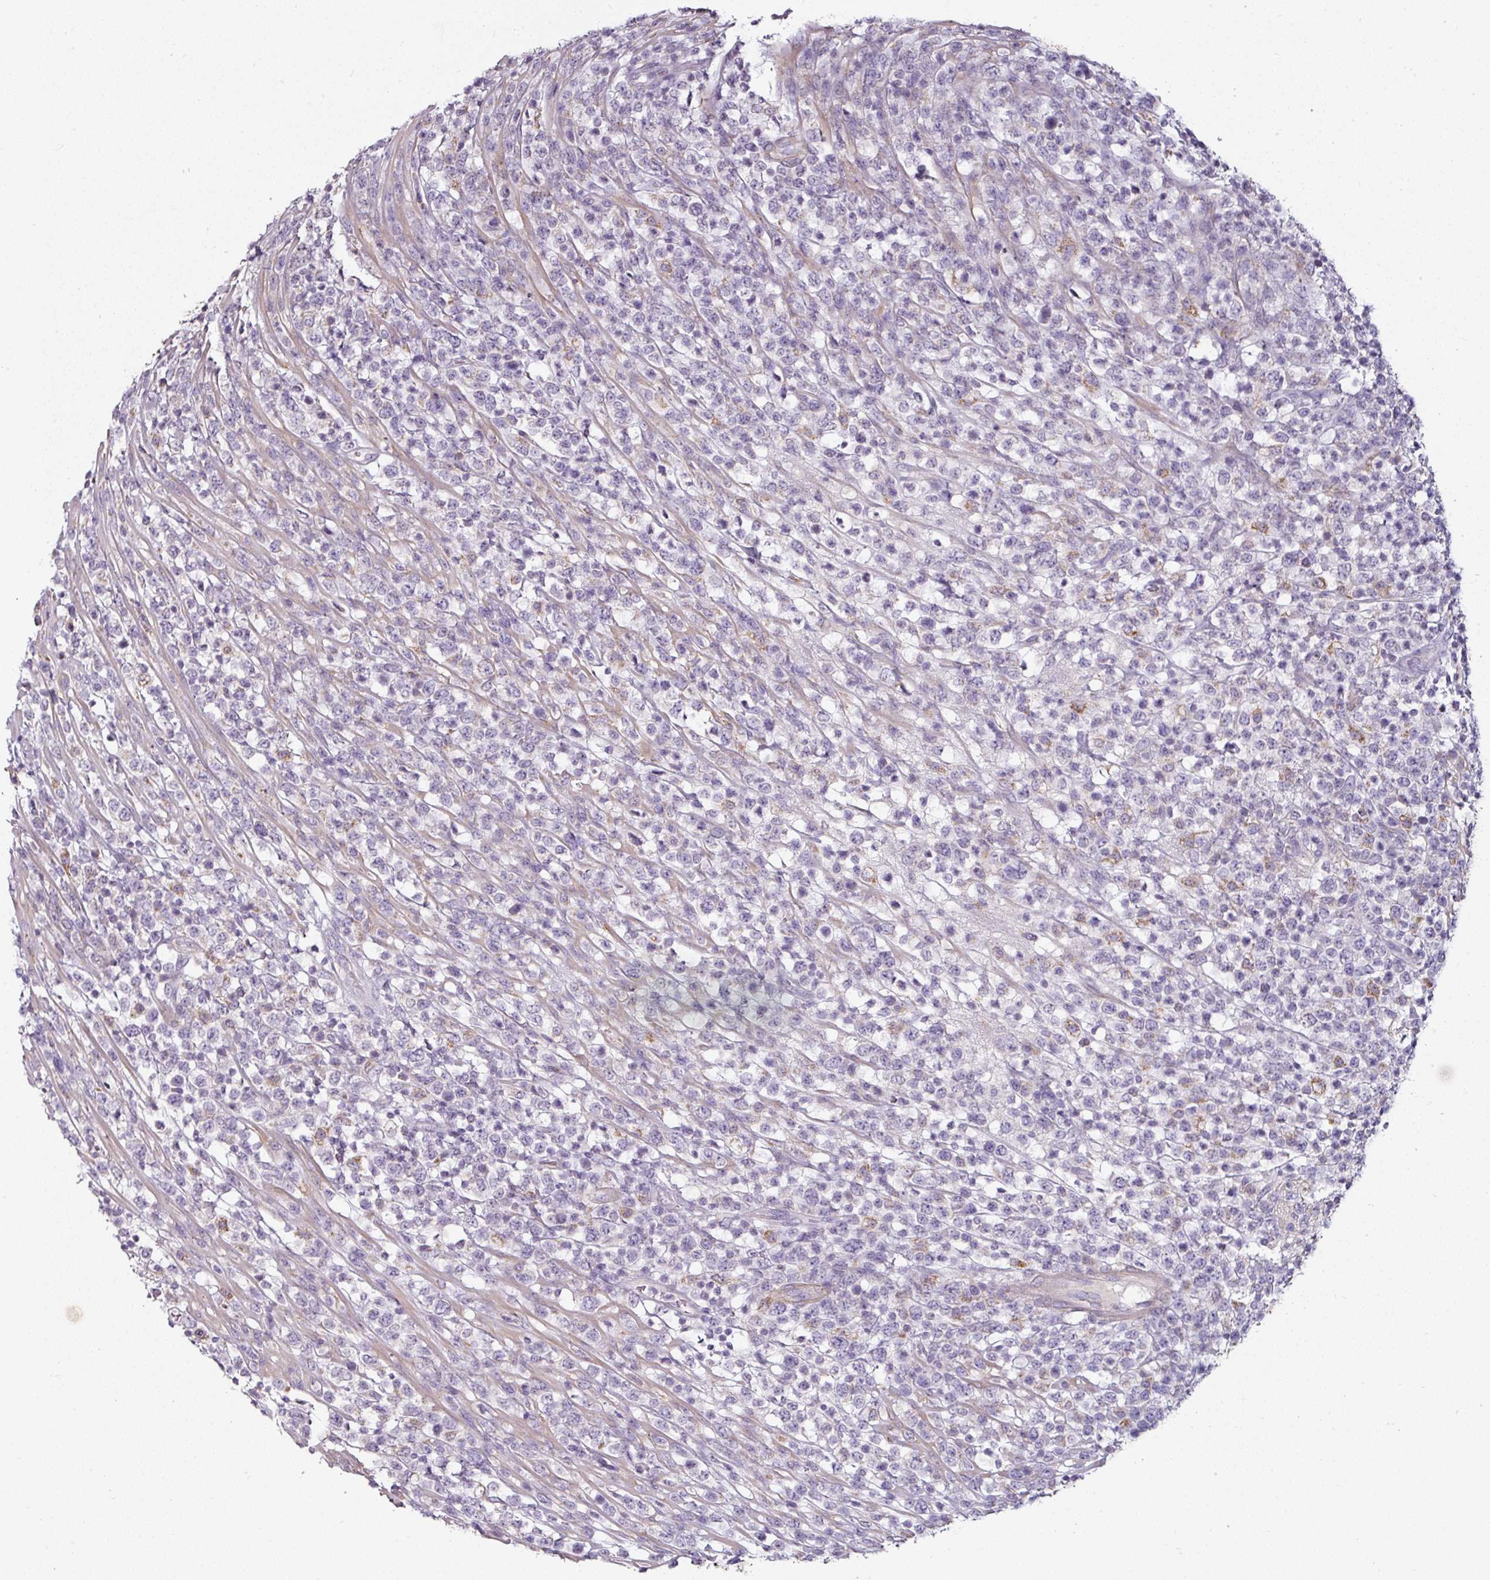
{"staining": {"intensity": "negative", "quantity": "none", "location": "none"}, "tissue": "lymphoma", "cell_type": "Tumor cells", "image_type": "cancer", "snomed": [{"axis": "morphology", "description": "Malignant lymphoma, non-Hodgkin's type, High grade"}, {"axis": "topography", "description": "Colon"}], "caption": "Immunohistochemistry micrograph of lymphoma stained for a protein (brown), which demonstrates no expression in tumor cells.", "gene": "CAP2", "patient": {"sex": "female", "age": 53}}